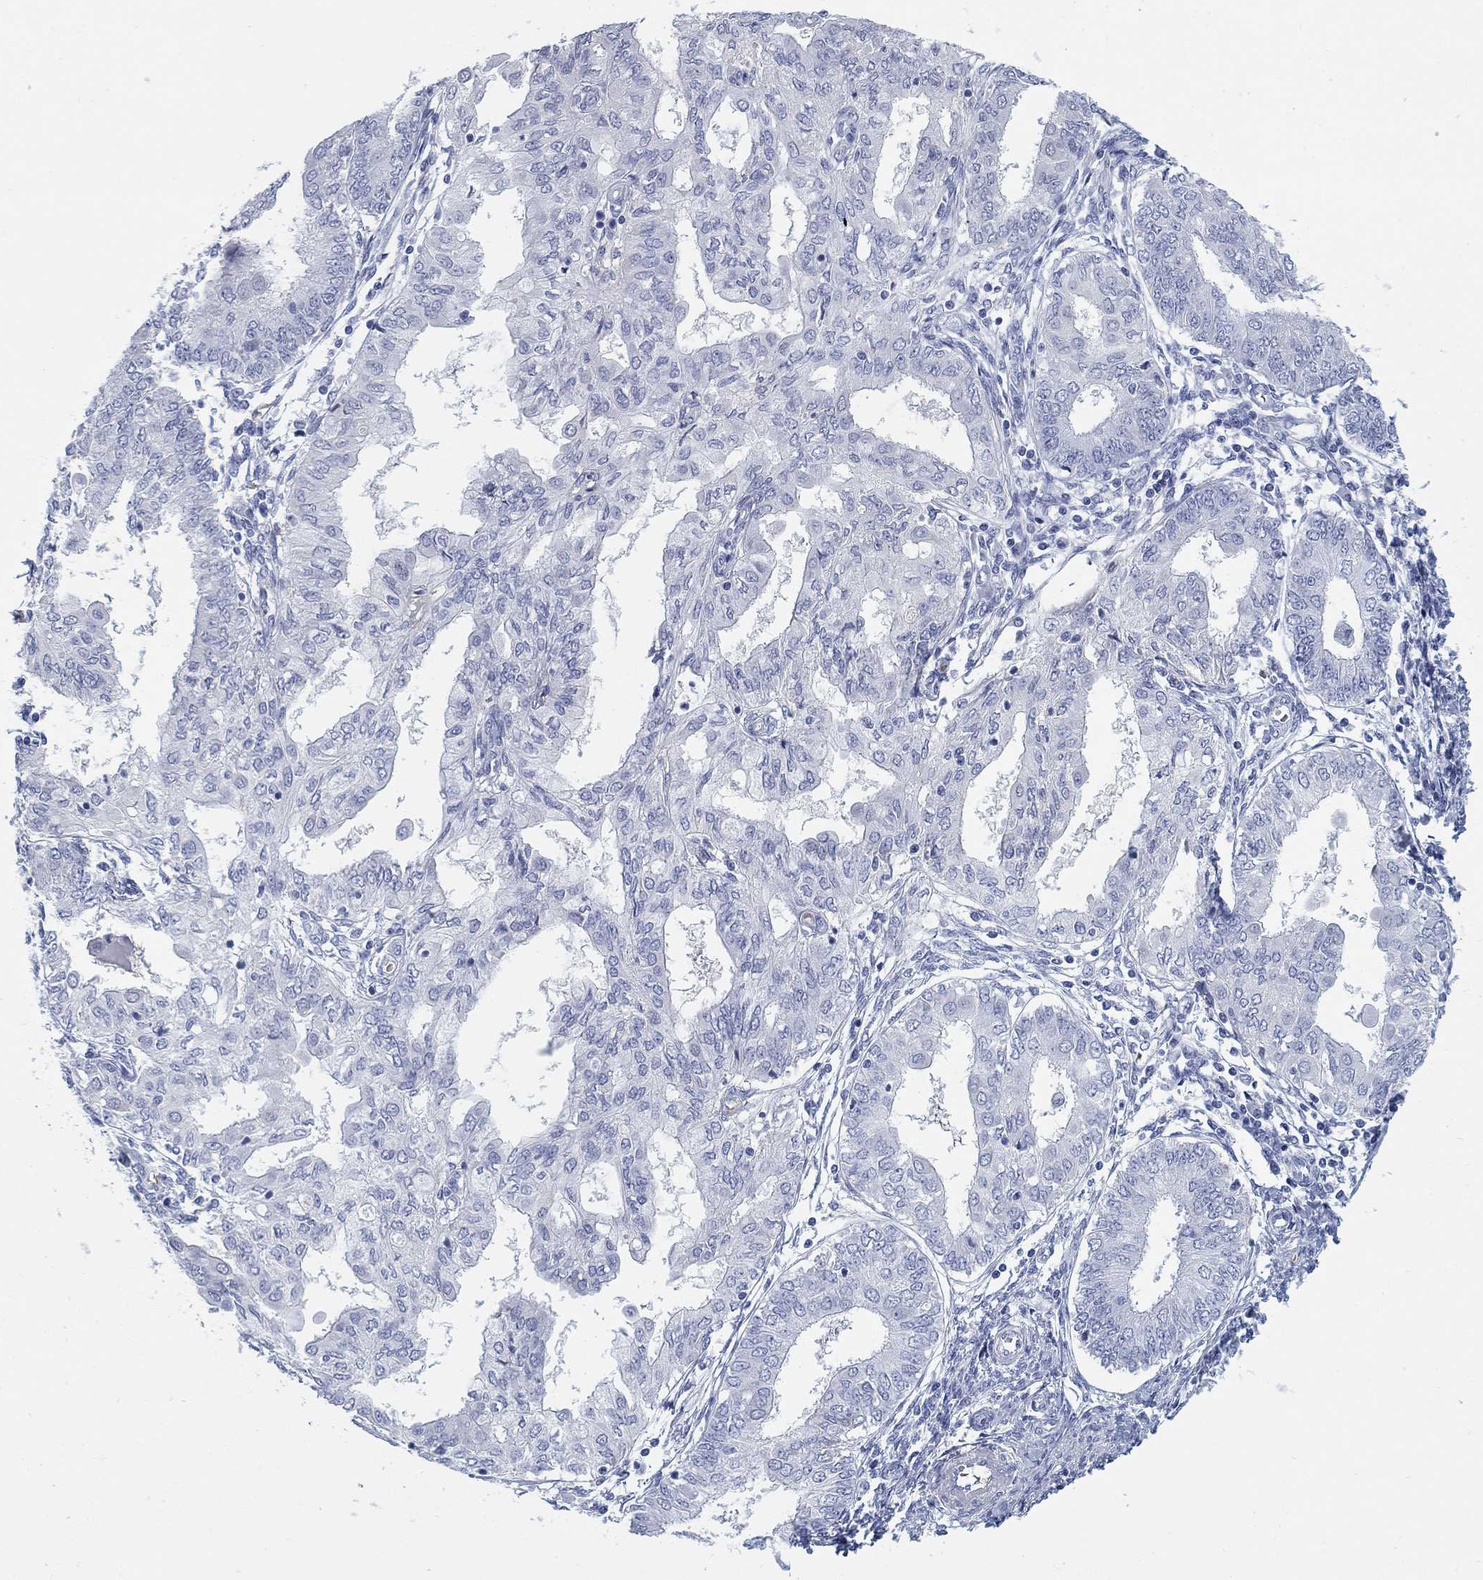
{"staining": {"intensity": "negative", "quantity": "none", "location": "none"}, "tissue": "endometrial cancer", "cell_type": "Tumor cells", "image_type": "cancer", "snomed": [{"axis": "morphology", "description": "Adenocarcinoma, NOS"}, {"axis": "topography", "description": "Endometrium"}], "caption": "Histopathology image shows no significant protein staining in tumor cells of endometrial cancer. Brightfield microscopy of immunohistochemistry stained with DAB (3,3'-diaminobenzidine) (brown) and hematoxylin (blue), captured at high magnification.", "gene": "HEATR4", "patient": {"sex": "female", "age": 68}}